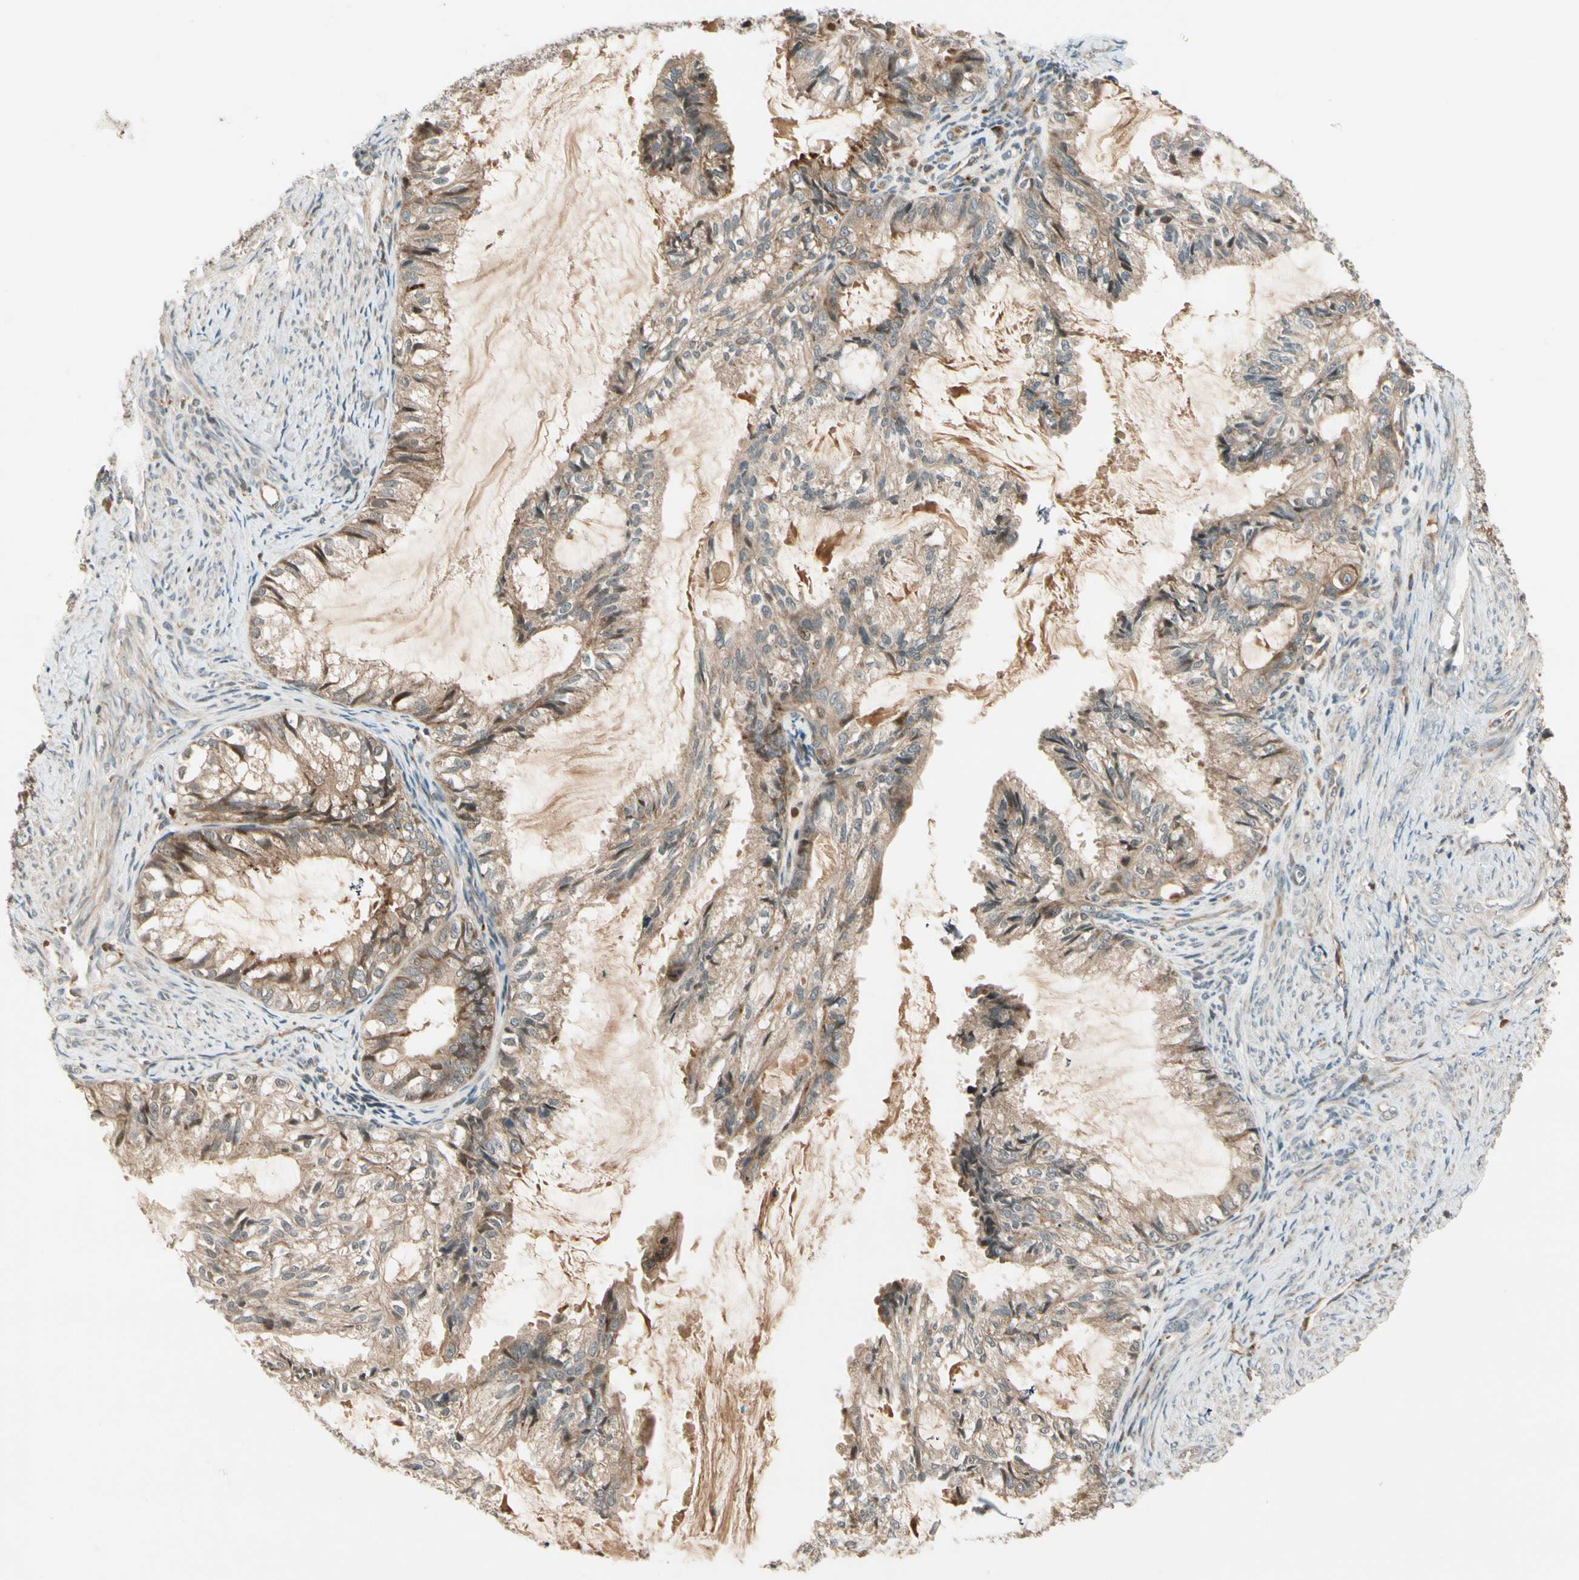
{"staining": {"intensity": "moderate", "quantity": ">75%", "location": "cytoplasmic/membranous"}, "tissue": "cervical cancer", "cell_type": "Tumor cells", "image_type": "cancer", "snomed": [{"axis": "morphology", "description": "Normal tissue, NOS"}, {"axis": "morphology", "description": "Adenocarcinoma, NOS"}, {"axis": "topography", "description": "Cervix"}, {"axis": "topography", "description": "Endometrium"}], "caption": "Cervical cancer stained for a protein displays moderate cytoplasmic/membranous positivity in tumor cells.", "gene": "ACVR1C", "patient": {"sex": "female", "age": 86}}